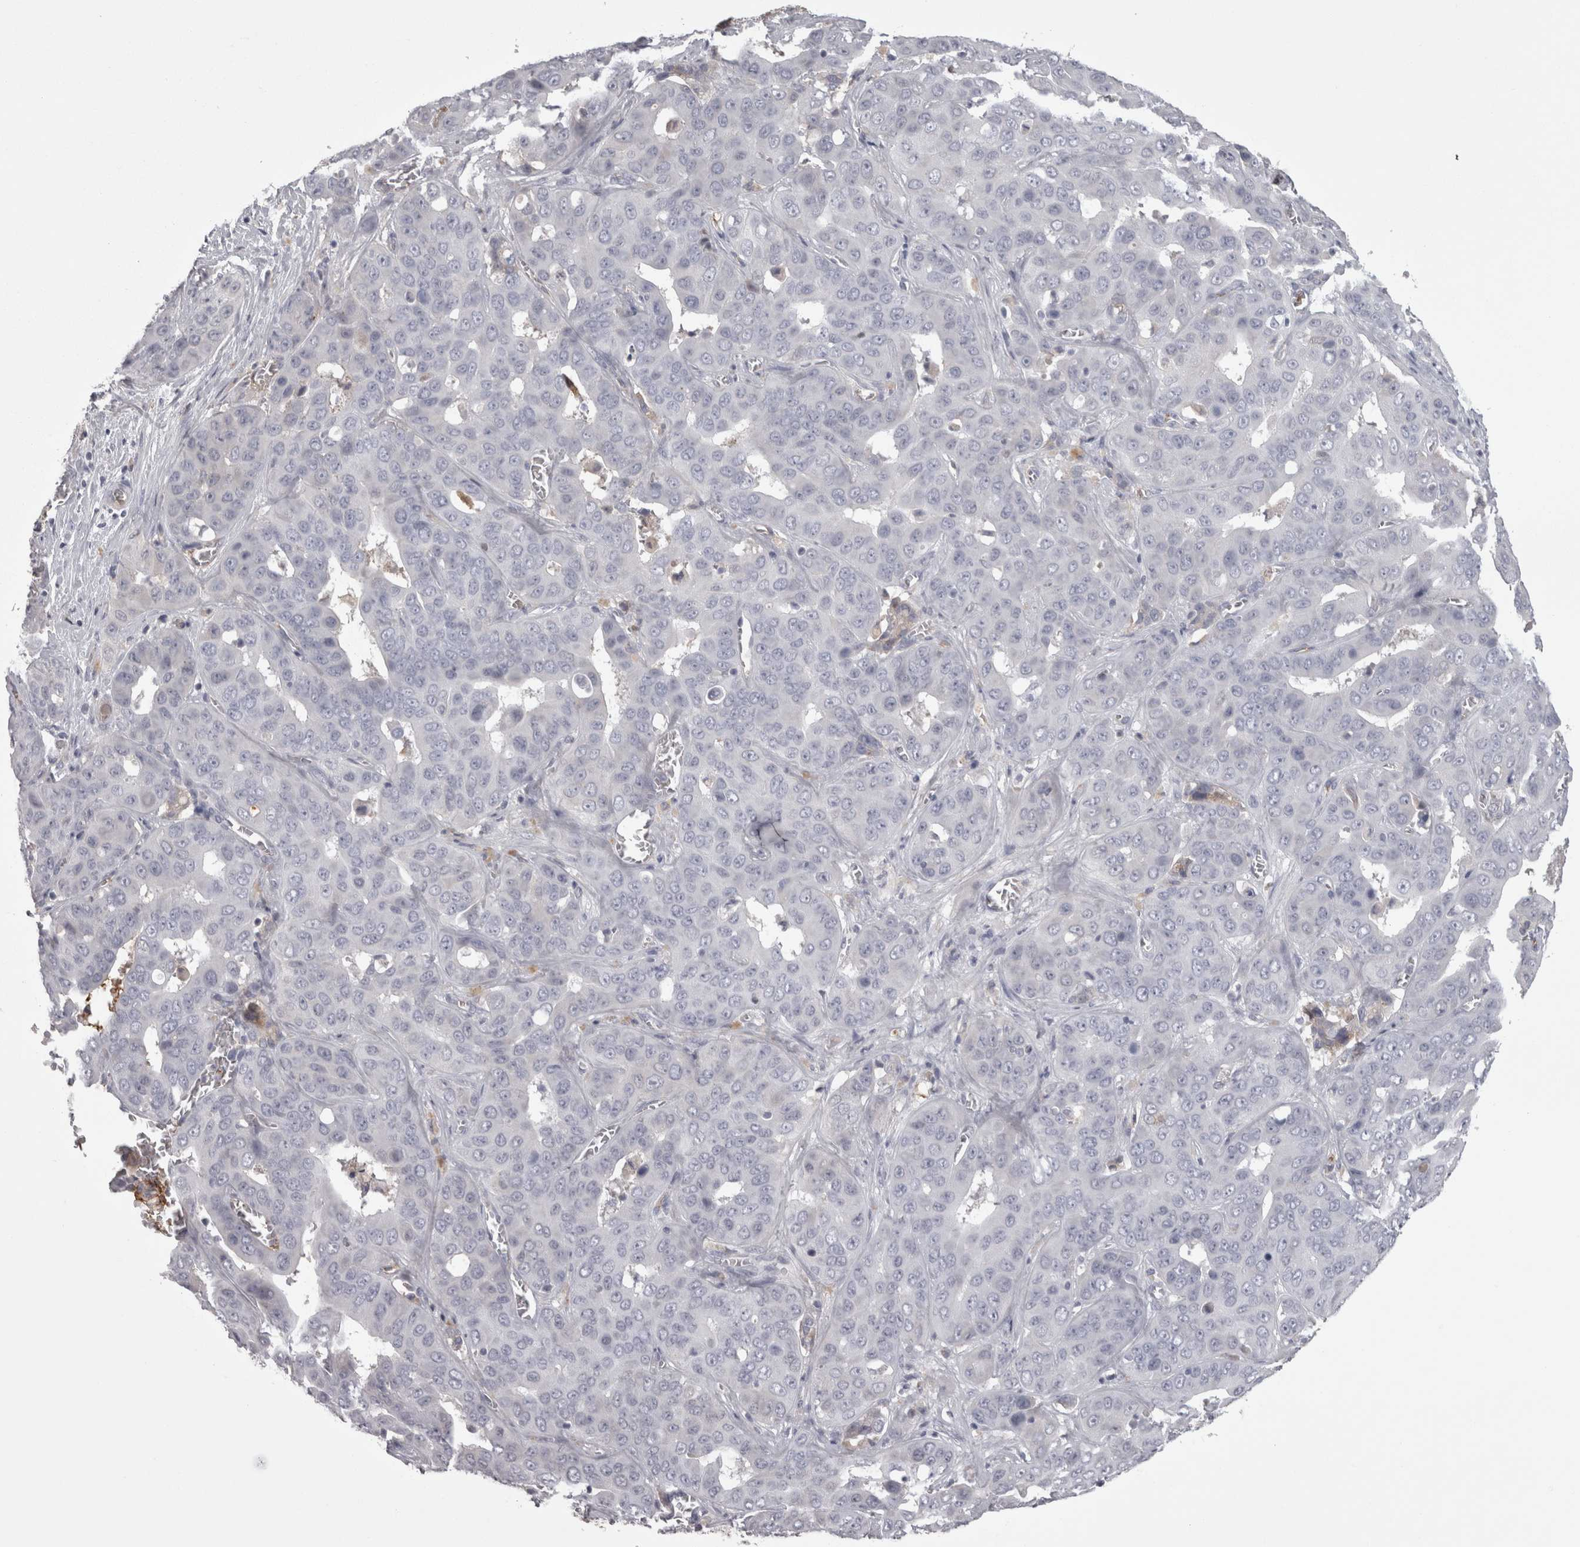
{"staining": {"intensity": "negative", "quantity": "none", "location": "none"}, "tissue": "liver cancer", "cell_type": "Tumor cells", "image_type": "cancer", "snomed": [{"axis": "morphology", "description": "Cholangiocarcinoma"}, {"axis": "topography", "description": "Liver"}], "caption": "Tumor cells show no significant expression in liver cholangiocarcinoma.", "gene": "SAA4", "patient": {"sex": "female", "age": 52}}